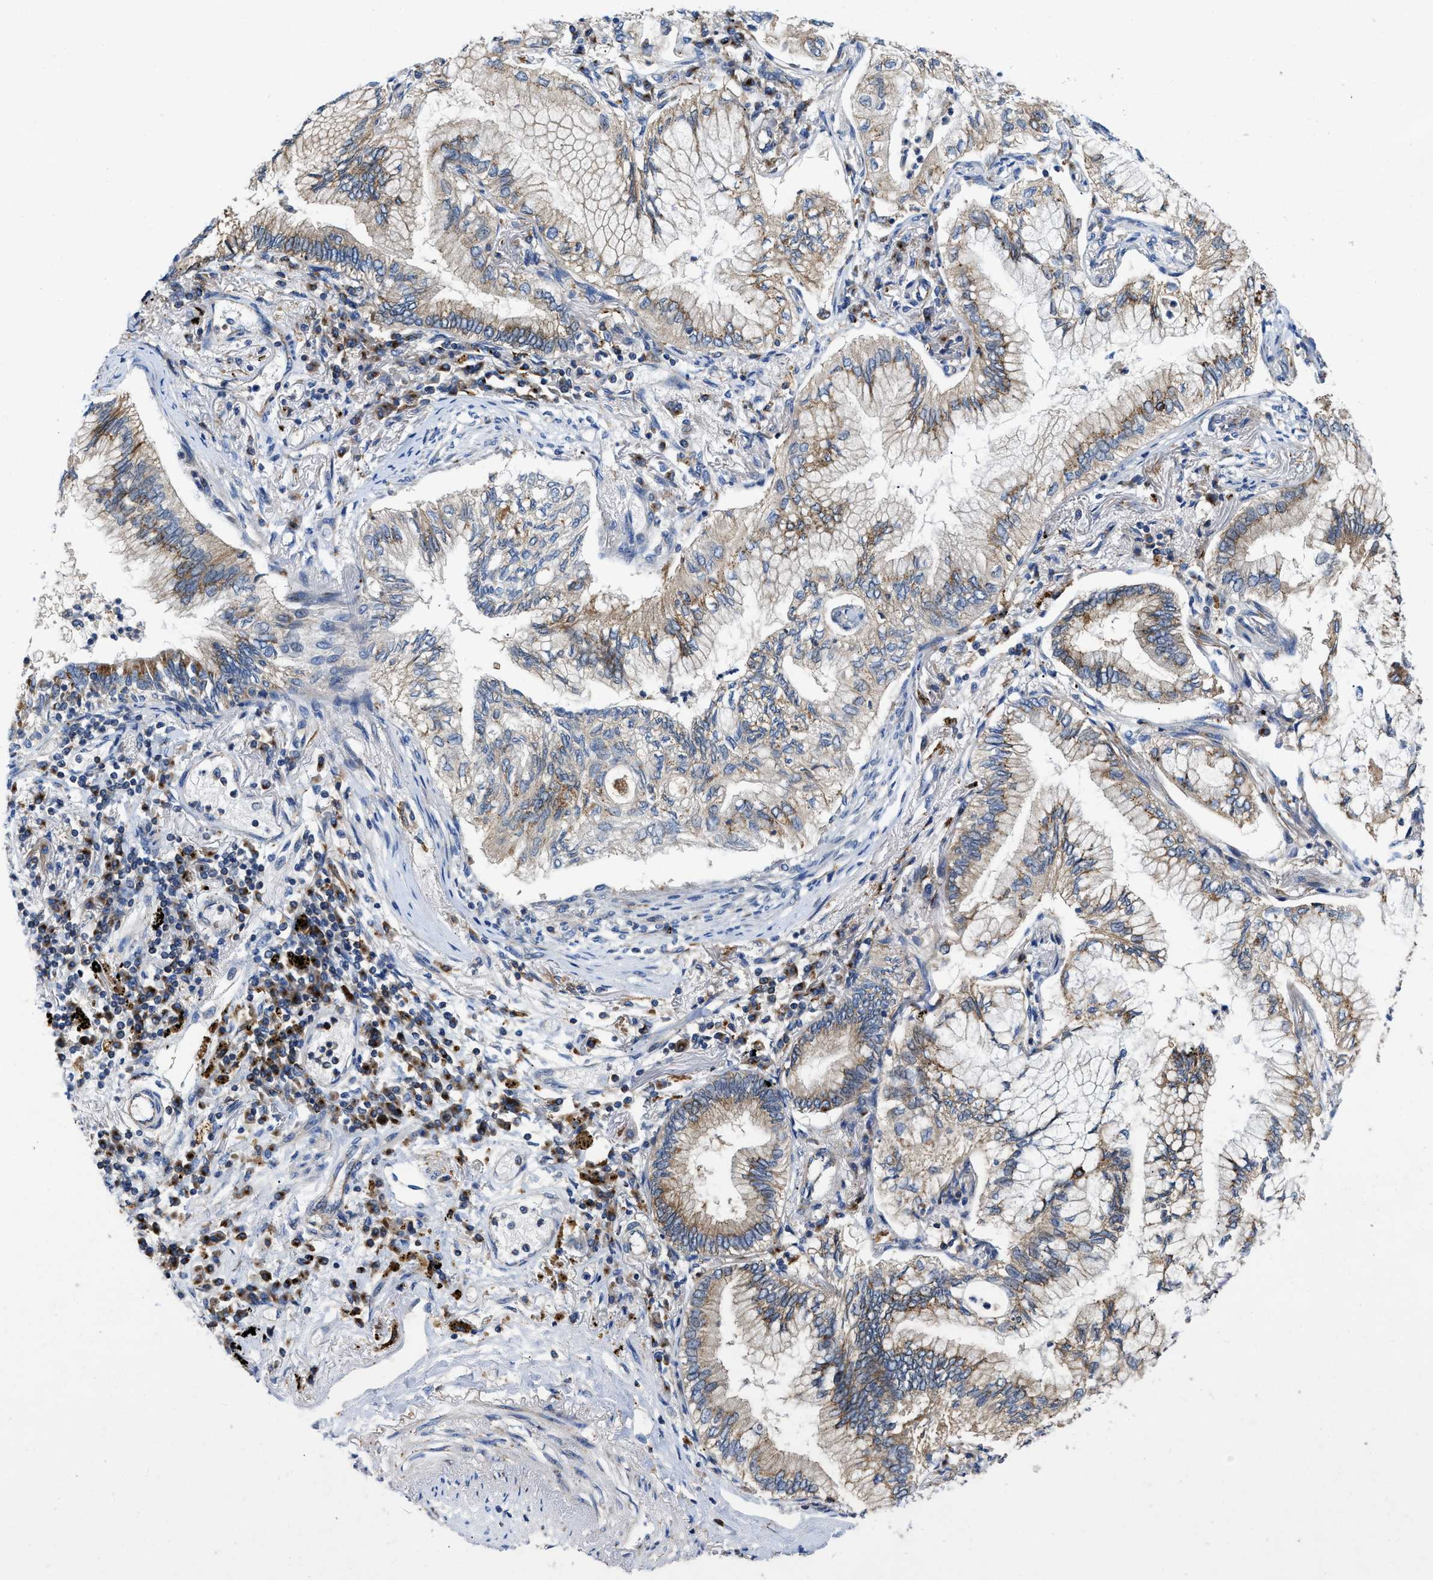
{"staining": {"intensity": "moderate", "quantity": "25%-75%", "location": "cytoplasmic/membranous"}, "tissue": "lung cancer", "cell_type": "Tumor cells", "image_type": "cancer", "snomed": [{"axis": "morphology", "description": "Normal tissue, NOS"}, {"axis": "morphology", "description": "Adenocarcinoma, NOS"}, {"axis": "topography", "description": "Bronchus"}, {"axis": "topography", "description": "Lung"}], "caption": "This image exhibits immunohistochemistry staining of lung cancer (adenocarcinoma), with medium moderate cytoplasmic/membranous expression in approximately 25%-75% of tumor cells.", "gene": "ENPP4", "patient": {"sex": "female", "age": 70}}